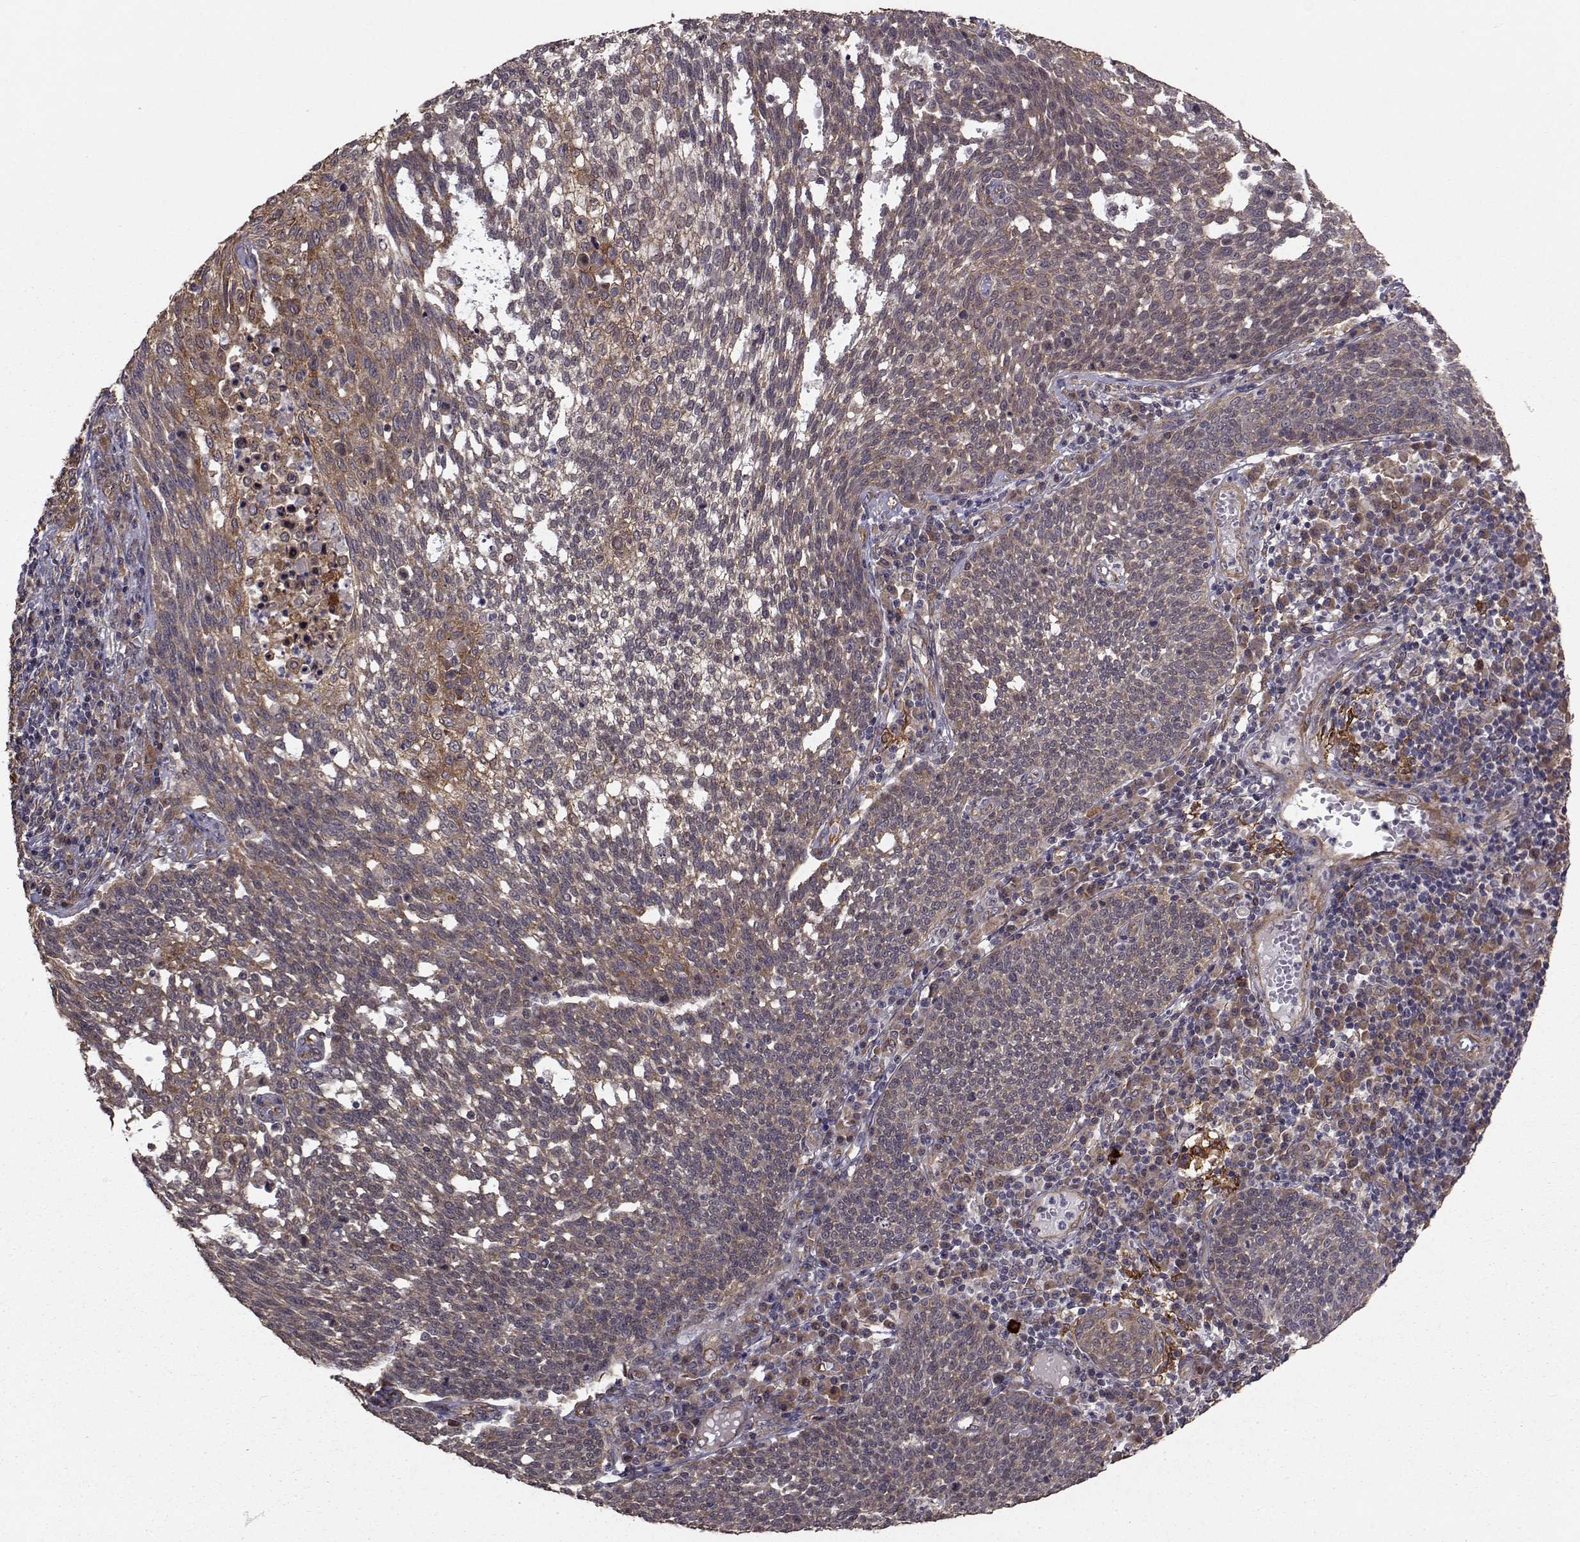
{"staining": {"intensity": "weak", "quantity": ">75%", "location": "cytoplasmic/membranous"}, "tissue": "cervical cancer", "cell_type": "Tumor cells", "image_type": "cancer", "snomed": [{"axis": "morphology", "description": "Squamous cell carcinoma, NOS"}, {"axis": "topography", "description": "Cervix"}], "caption": "Protein expression analysis of human squamous cell carcinoma (cervical) reveals weak cytoplasmic/membranous expression in approximately >75% of tumor cells.", "gene": "TRIP10", "patient": {"sex": "female", "age": 34}}